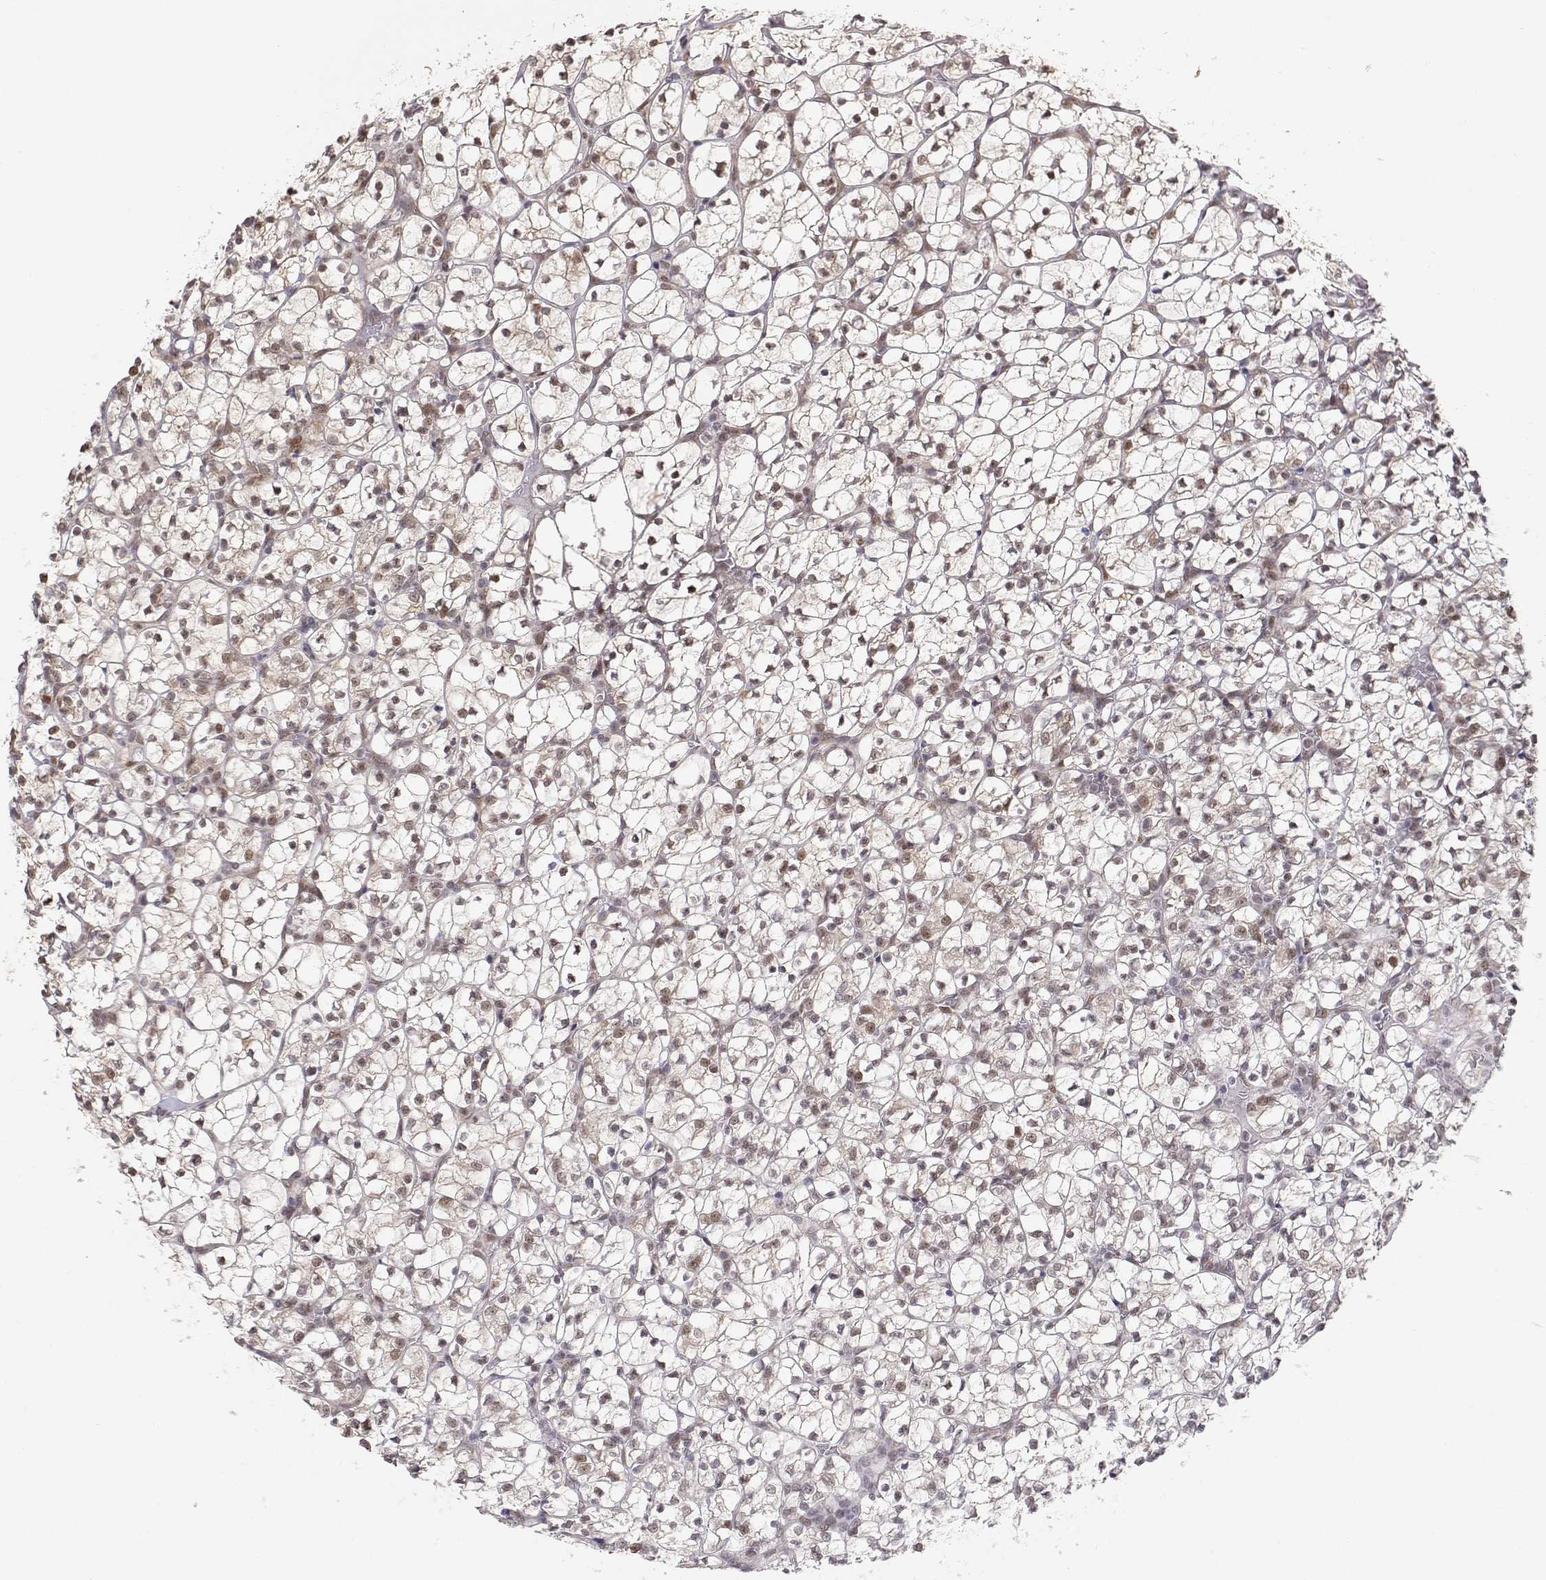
{"staining": {"intensity": "moderate", "quantity": "<25%", "location": "cytoplasmic/membranous,nuclear"}, "tissue": "renal cancer", "cell_type": "Tumor cells", "image_type": "cancer", "snomed": [{"axis": "morphology", "description": "Adenocarcinoma, NOS"}, {"axis": "topography", "description": "Kidney"}], "caption": "Immunohistochemical staining of human renal cancer (adenocarcinoma) displays low levels of moderate cytoplasmic/membranous and nuclear protein expression in about <25% of tumor cells.", "gene": "BRCA1", "patient": {"sex": "female", "age": 89}}